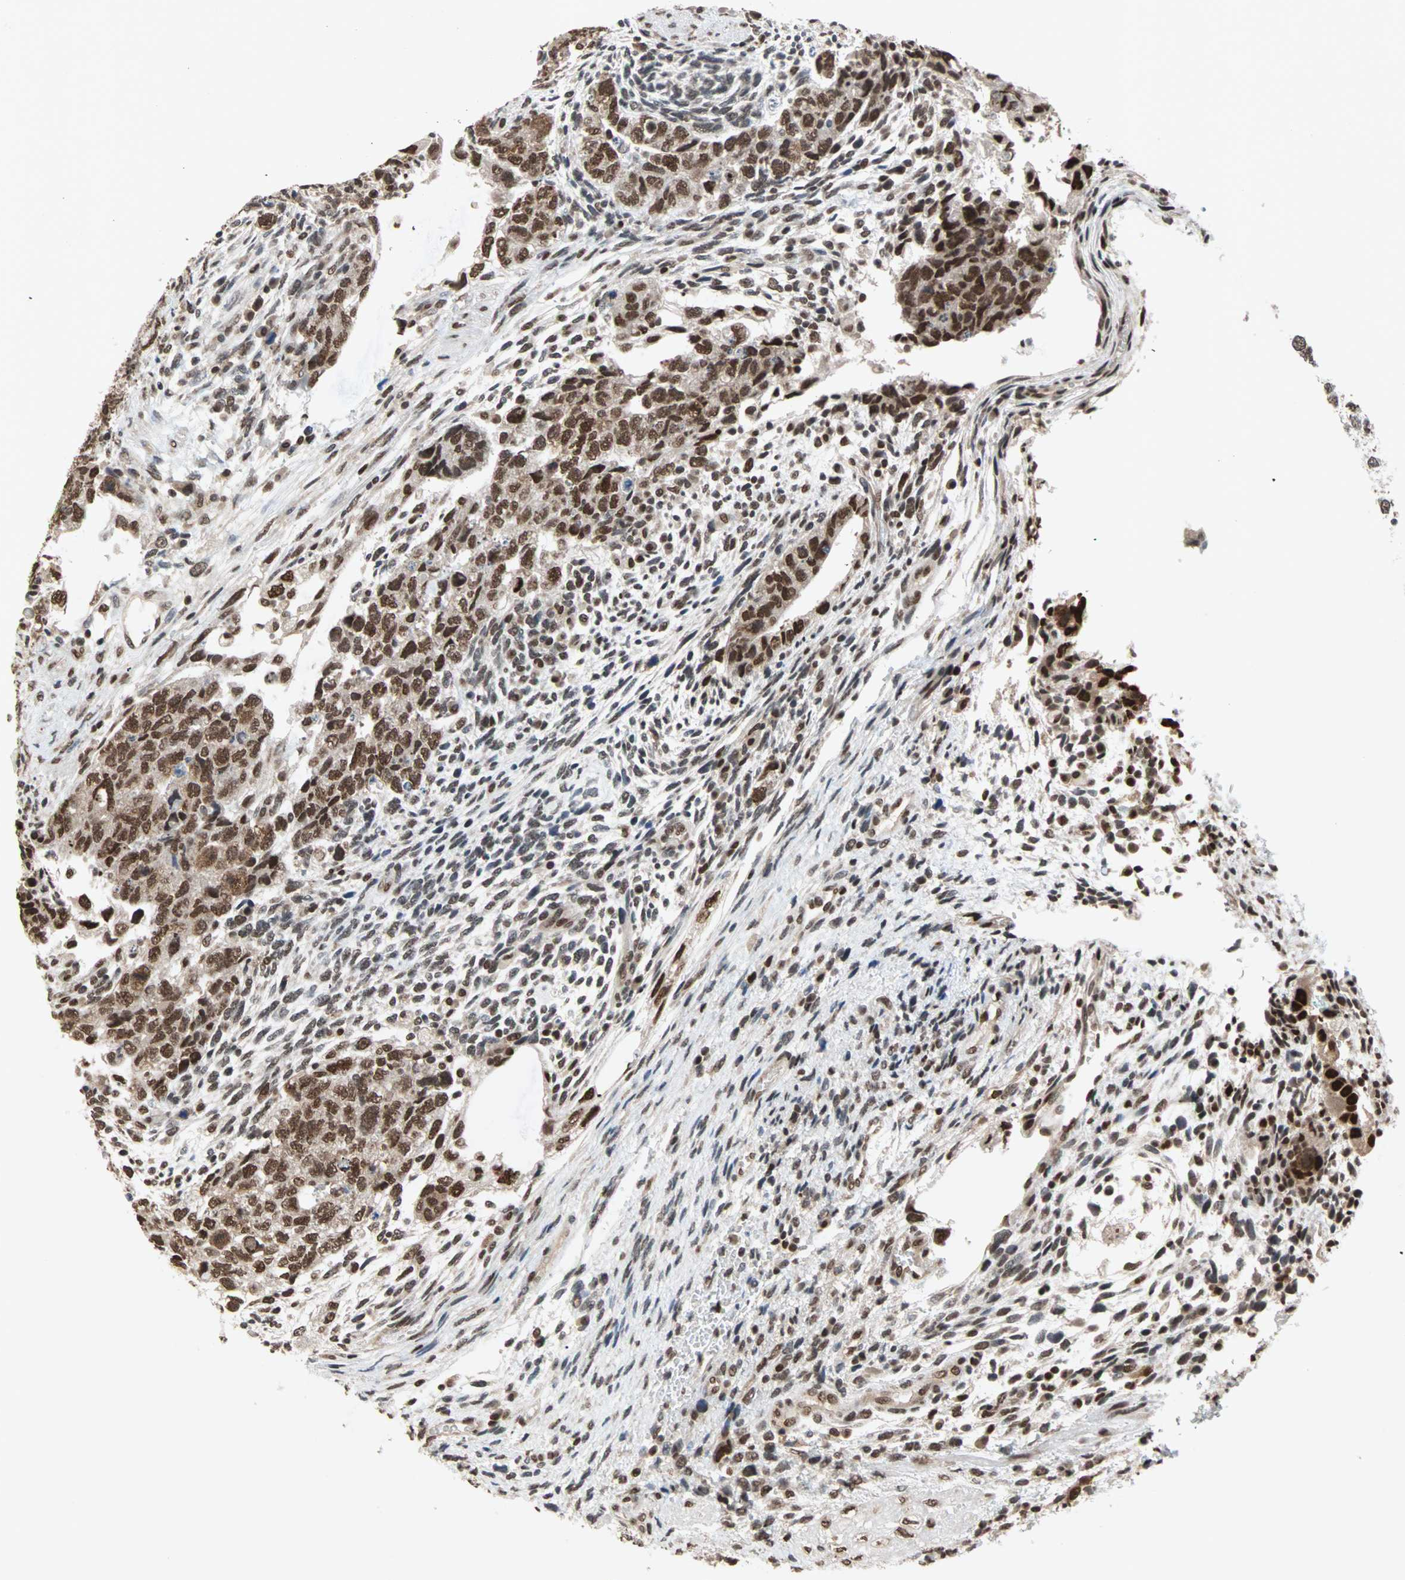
{"staining": {"intensity": "strong", "quantity": ">75%", "location": "nuclear"}, "tissue": "testis cancer", "cell_type": "Tumor cells", "image_type": "cancer", "snomed": [{"axis": "morphology", "description": "Normal tissue, NOS"}, {"axis": "morphology", "description": "Carcinoma, Embryonal, NOS"}, {"axis": "topography", "description": "Testis"}], "caption": "IHC (DAB (3,3'-diaminobenzidine)) staining of testis cancer displays strong nuclear protein staining in approximately >75% of tumor cells. (DAB (3,3'-diaminobenzidine) IHC, brown staining for protein, blue staining for nuclei).", "gene": "DAZAP1", "patient": {"sex": "male", "age": 36}}